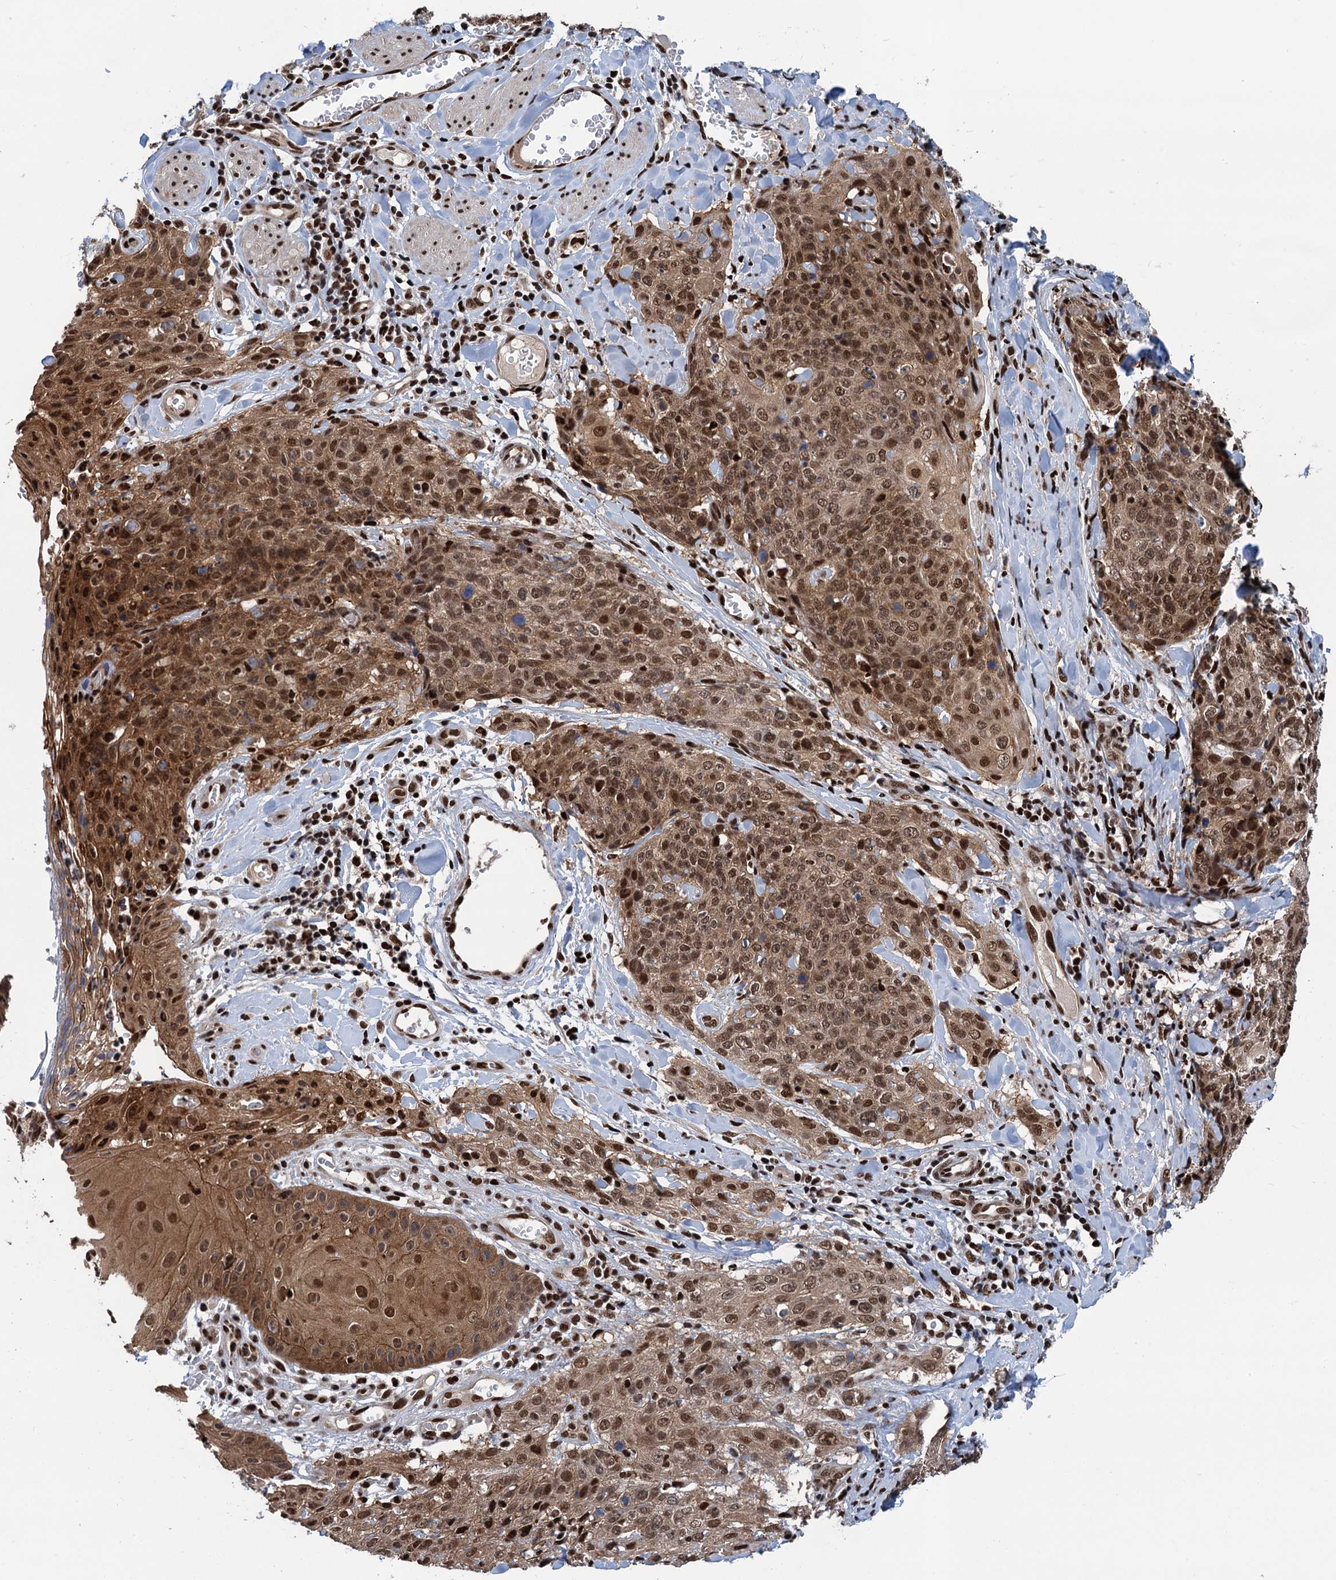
{"staining": {"intensity": "strong", "quantity": ">75%", "location": "cytoplasmic/membranous,nuclear"}, "tissue": "skin cancer", "cell_type": "Tumor cells", "image_type": "cancer", "snomed": [{"axis": "morphology", "description": "Squamous cell carcinoma, NOS"}, {"axis": "topography", "description": "Skin"}, {"axis": "topography", "description": "Vulva"}], "caption": "A histopathology image showing strong cytoplasmic/membranous and nuclear expression in about >75% of tumor cells in skin cancer, as visualized by brown immunohistochemical staining.", "gene": "PPP4R1", "patient": {"sex": "female", "age": 85}}